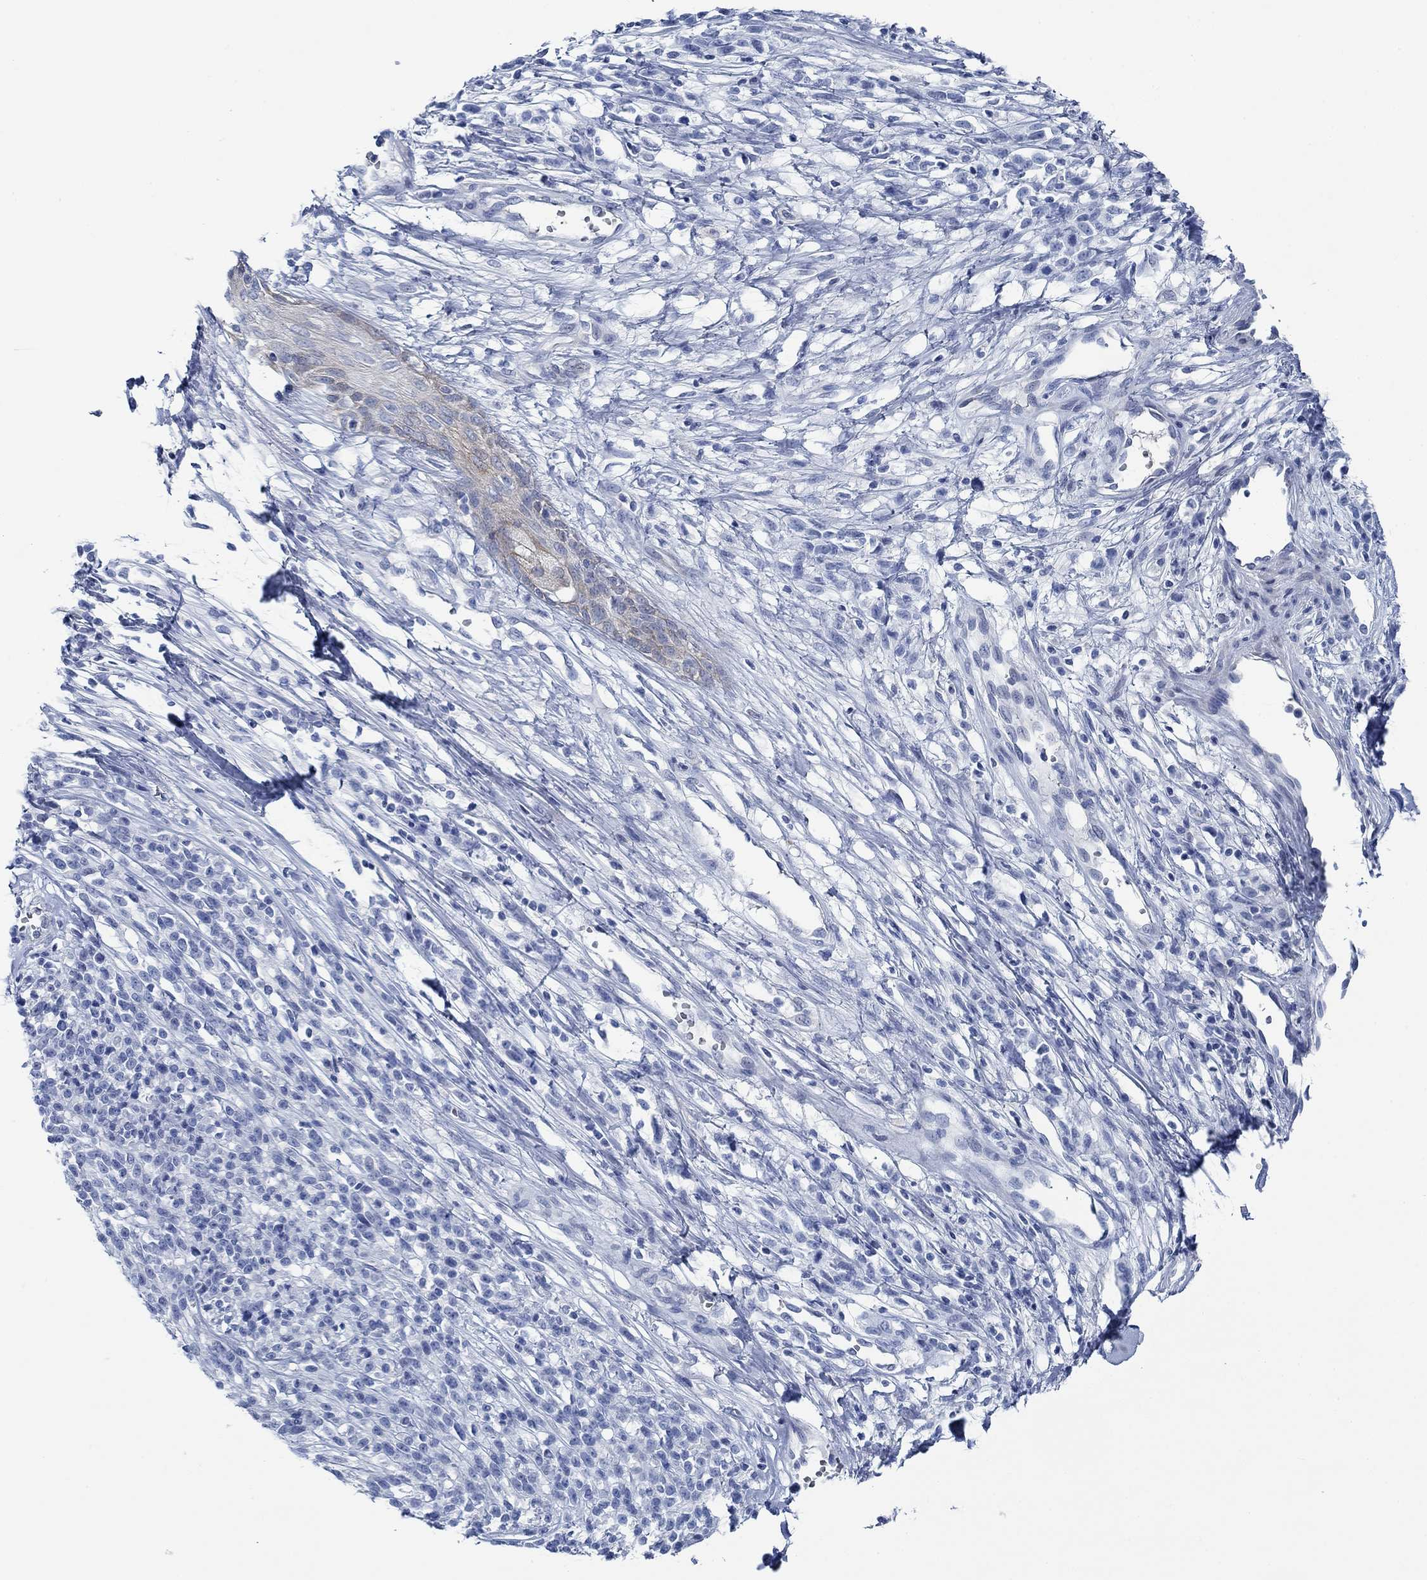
{"staining": {"intensity": "negative", "quantity": "none", "location": "none"}, "tissue": "melanoma", "cell_type": "Tumor cells", "image_type": "cancer", "snomed": [{"axis": "morphology", "description": "Malignant melanoma, NOS"}, {"axis": "topography", "description": "Skin"}, {"axis": "topography", "description": "Skin of trunk"}], "caption": "This is a micrograph of IHC staining of melanoma, which shows no positivity in tumor cells.", "gene": "SVEP1", "patient": {"sex": "male", "age": 74}}